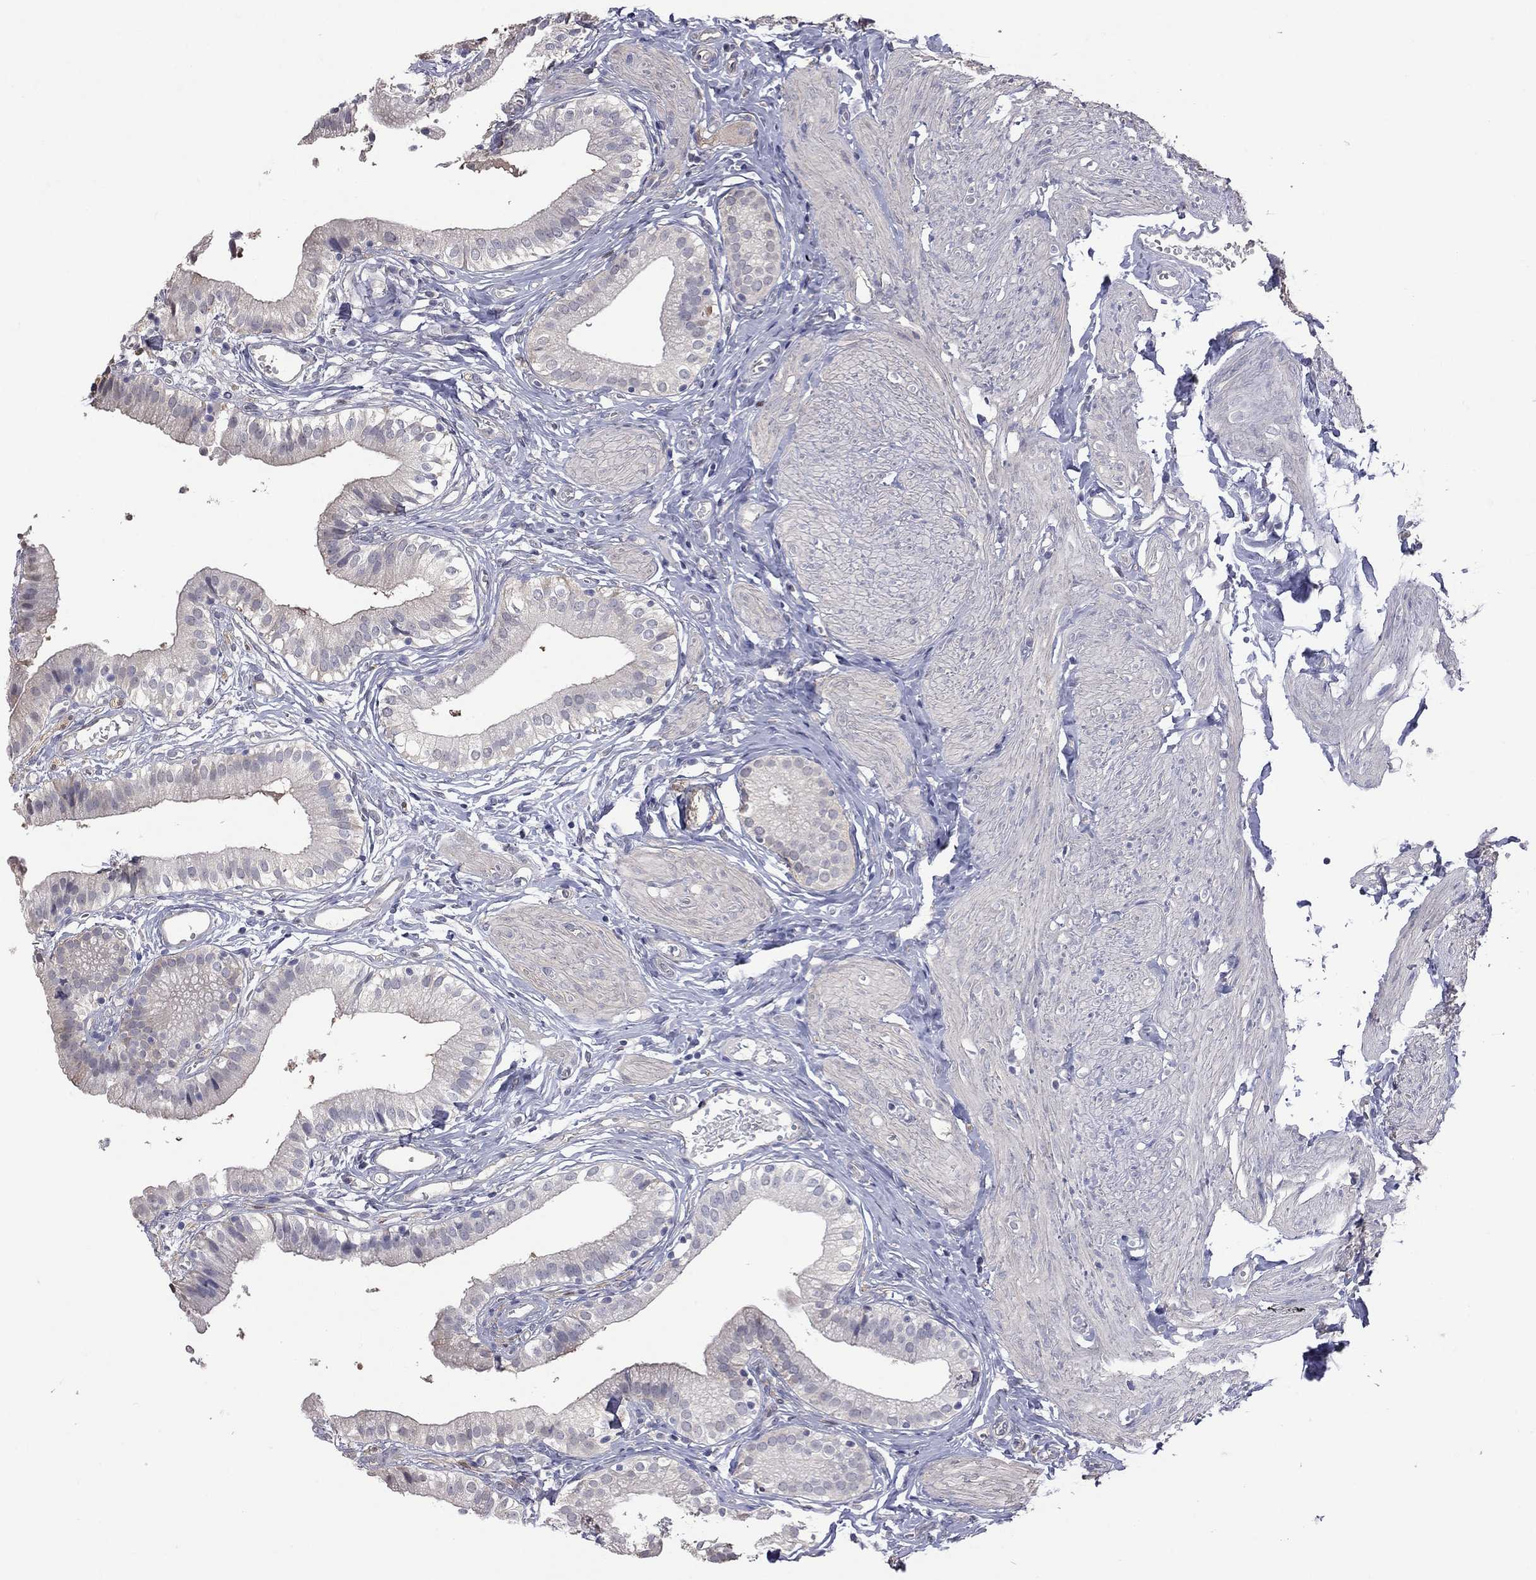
{"staining": {"intensity": "negative", "quantity": "none", "location": "none"}, "tissue": "gallbladder", "cell_type": "Glandular cells", "image_type": "normal", "snomed": [{"axis": "morphology", "description": "Normal tissue, NOS"}, {"axis": "topography", "description": "Gallbladder"}], "caption": "Image shows no significant protein staining in glandular cells of unremarkable gallbladder.", "gene": "HYLS1", "patient": {"sex": "female", "age": 47}}